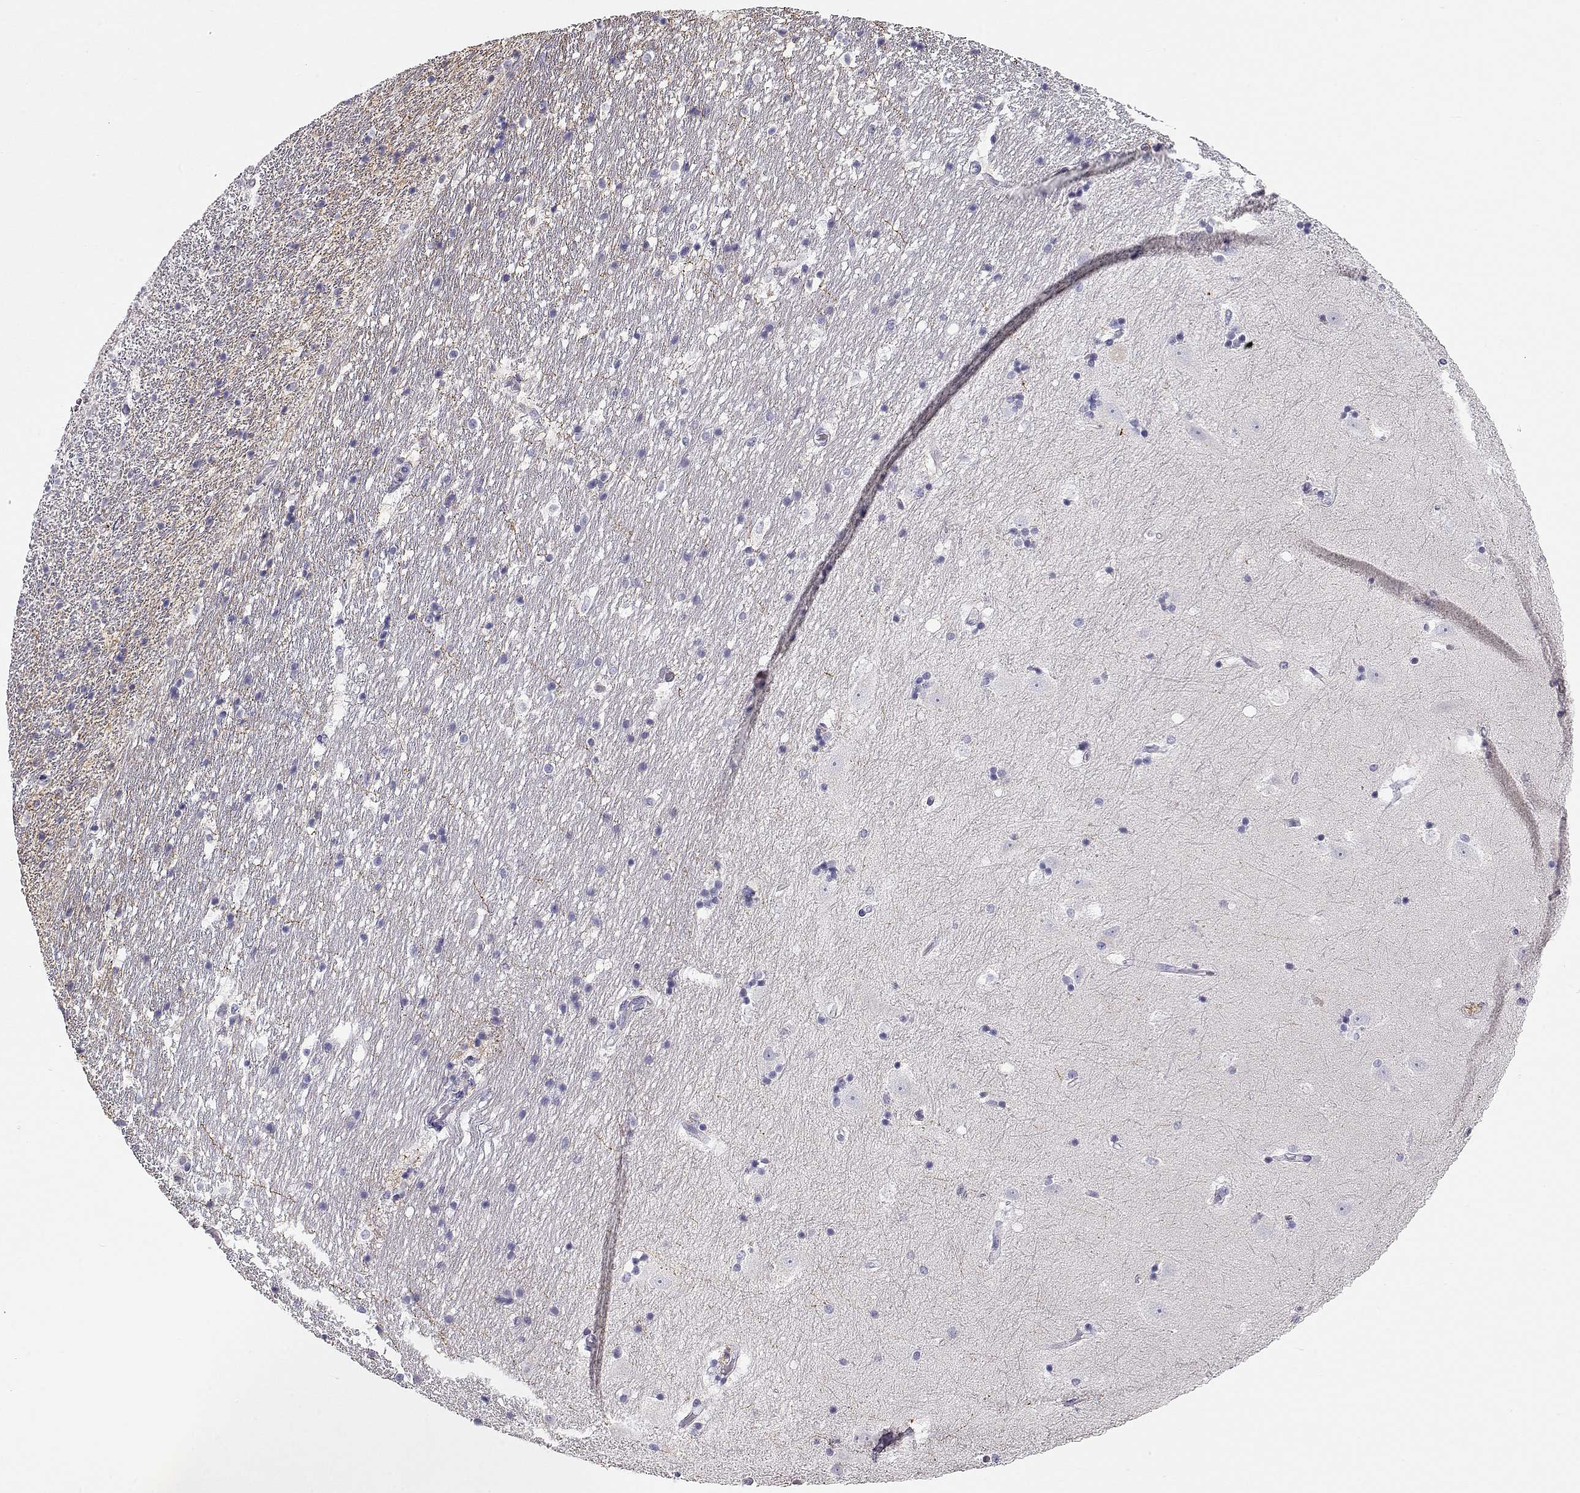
{"staining": {"intensity": "negative", "quantity": "none", "location": "none"}, "tissue": "hippocampus", "cell_type": "Glial cells", "image_type": "normal", "snomed": [{"axis": "morphology", "description": "Normal tissue, NOS"}, {"axis": "topography", "description": "Hippocampus"}], "caption": "High magnification brightfield microscopy of benign hippocampus stained with DAB (brown) and counterstained with hematoxylin (blue): glial cells show no significant positivity.", "gene": "SLITRK3", "patient": {"sex": "male", "age": 49}}